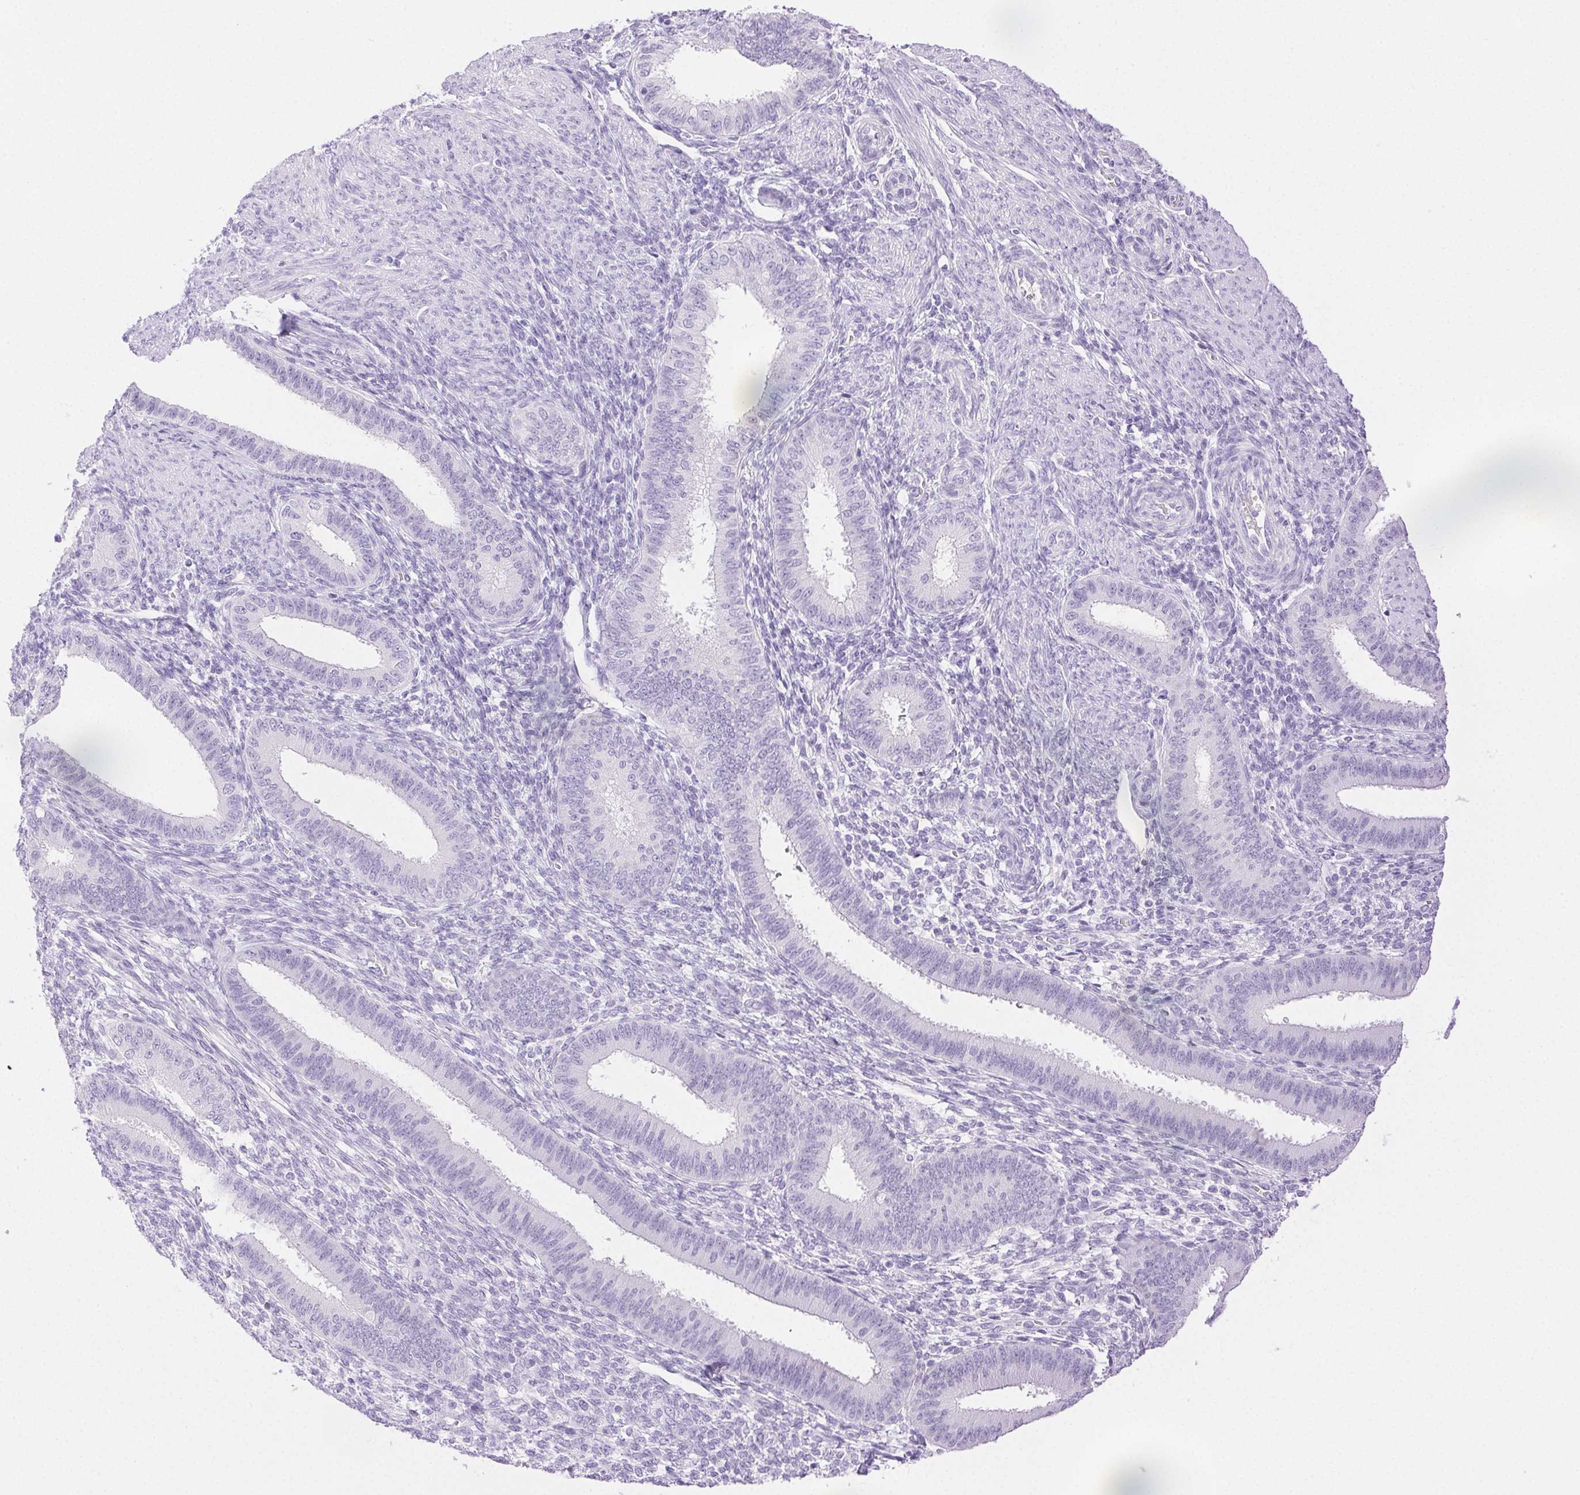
{"staining": {"intensity": "negative", "quantity": "none", "location": "none"}, "tissue": "endometrium", "cell_type": "Cells in endometrial stroma", "image_type": "normal", "snomed": [{"axis": "morphology", "description": "Normal tissue, NOS"}, {"axis": "topography", "description": "Endometrium"}], "caption": "Cells in endometrial stroma show no significant protein positivity in unremarkable endometrium.", "gene": "SPACA4", "patient": {"sex": "female", "age": 39}}